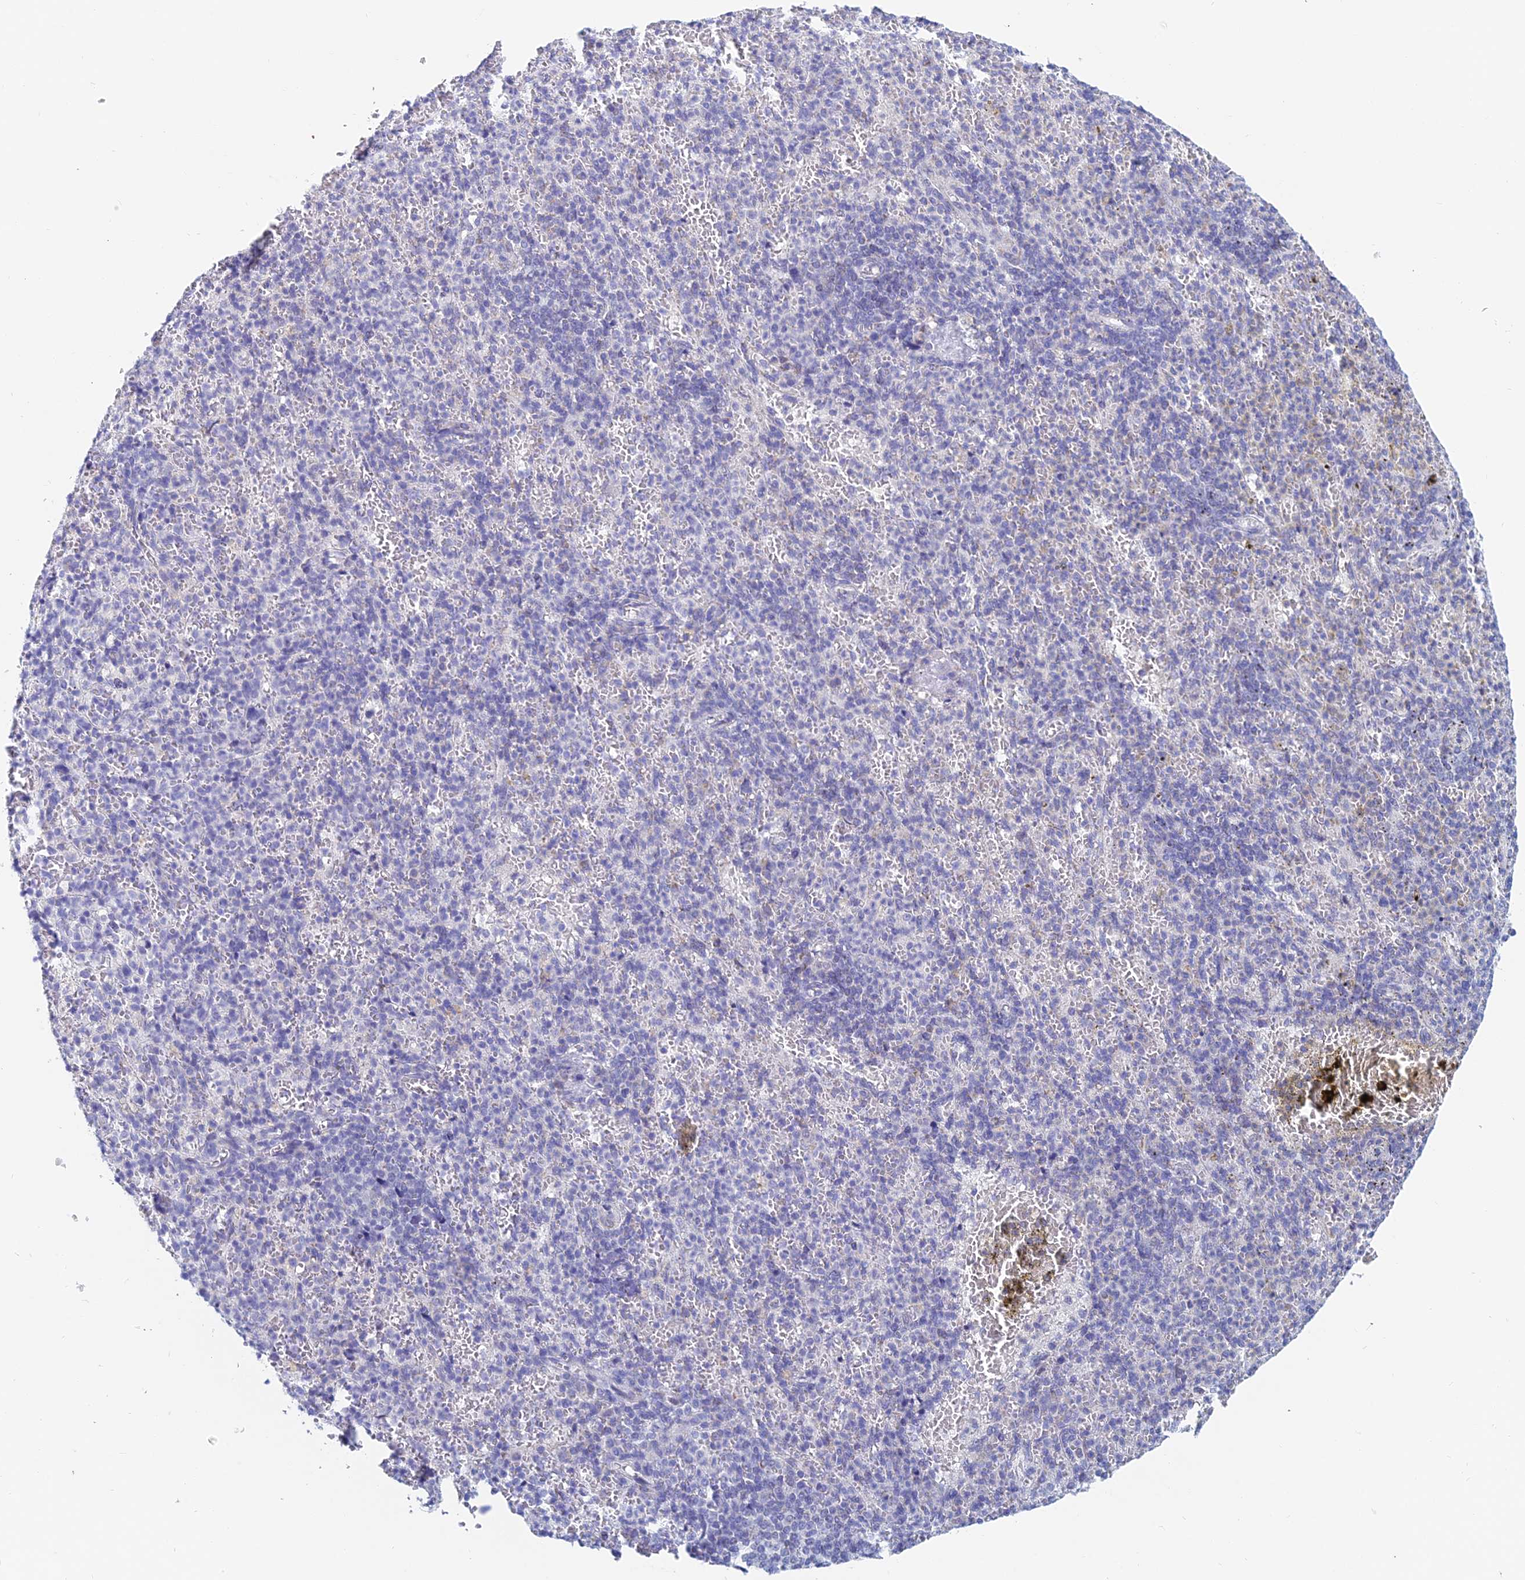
{"staining": {"intensity": "negative", "quantity": "none", "location": "none"}, "tissue": "spleen", "cell_type": "Cells in red pulp", "image_type": "normal", "snomed": [{"axis": "morphology", "description": "Normal tissue, NOS"}, {"axis": "topography", "description": "Spleen"}], "caption": "Unremarkable spleen was stained to show a protein in brown. There is no significant staining in cells in red pulp. (DAB immunohistochemistry (IHC), high magnification).", "gene": "ACSM1", "patient": {"sex": "female", "age": 74}}